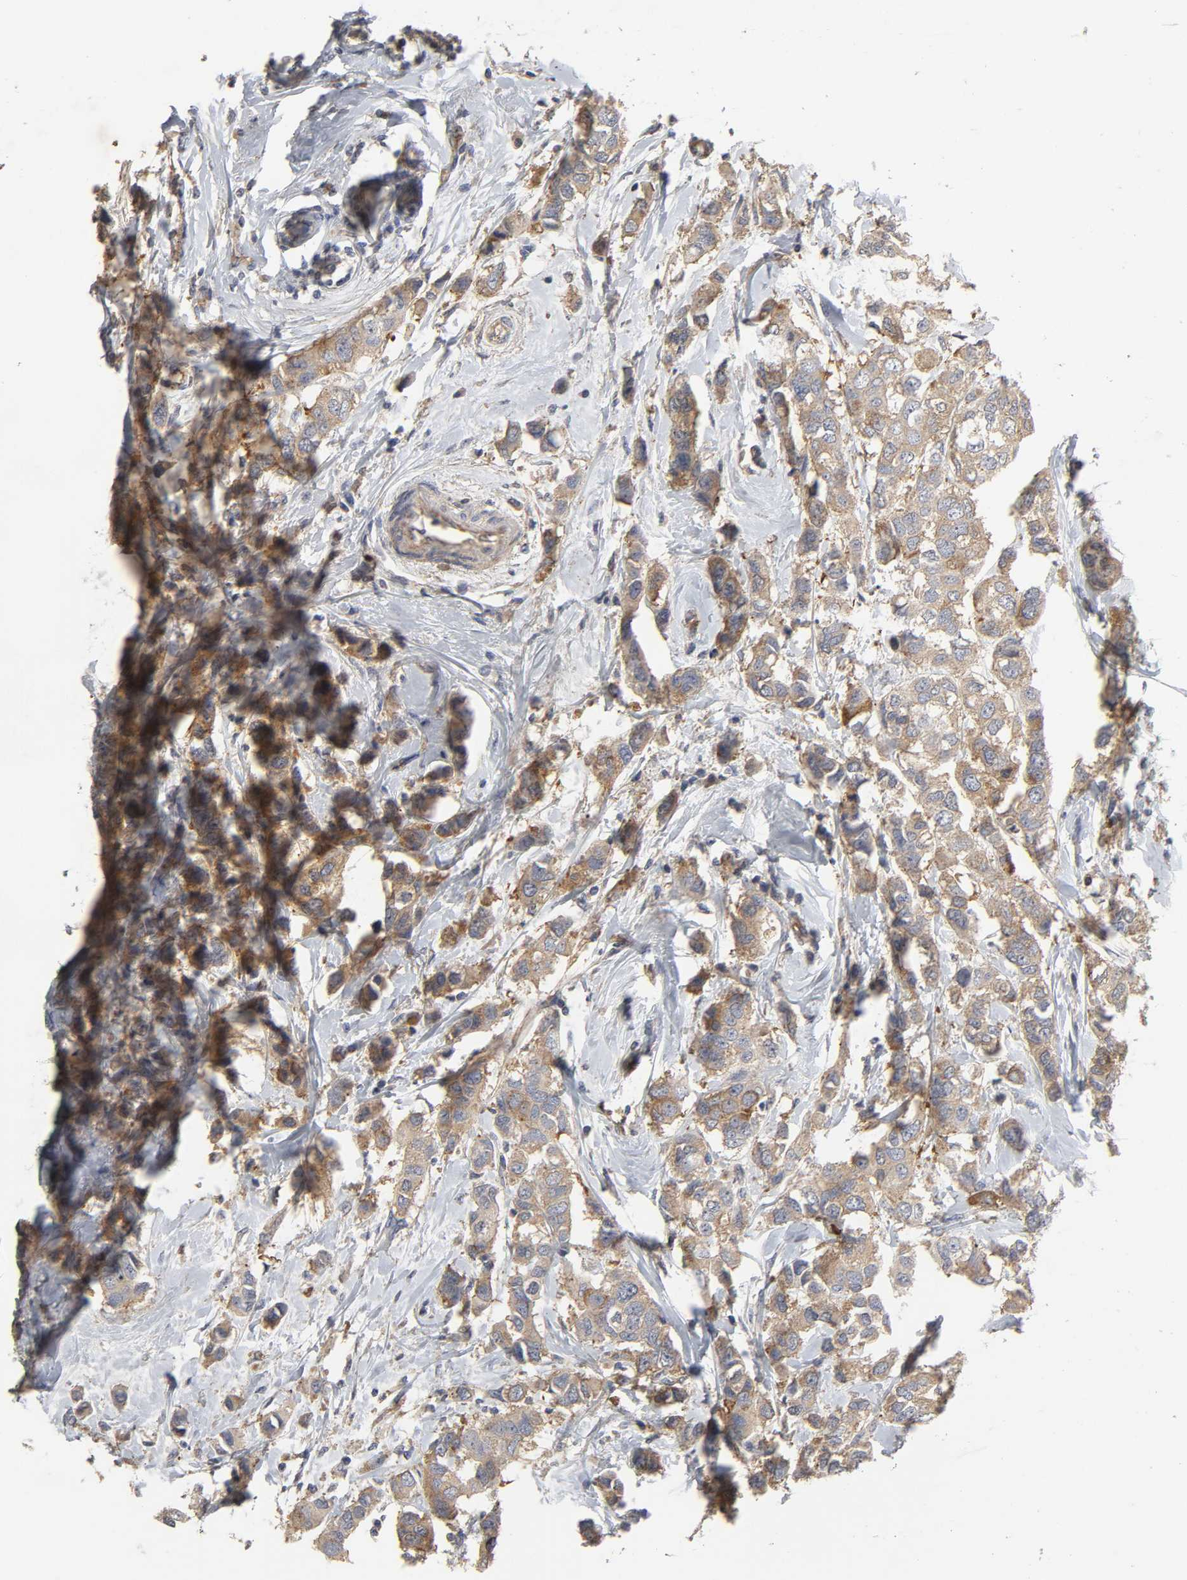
{"staining": {"intensity": "moderate", "quantity": ">75%", "location": "cytoplasmic/membranous"}, "tissue": "breast cancer", "cell_type": "Tumor cells", "image_type": "cancer", "snomed": [{"axis": "morphology", "description": "Duct carcinoma"}, {"axis": "topography", "description": "Breast"}], "caption": "Breast intraductal carcinoma stained with a protein marker exhibits moderate staining in tumor cells.", "gene": "SH3GLB1", "patient": {"sex": "female", "age": 50}}